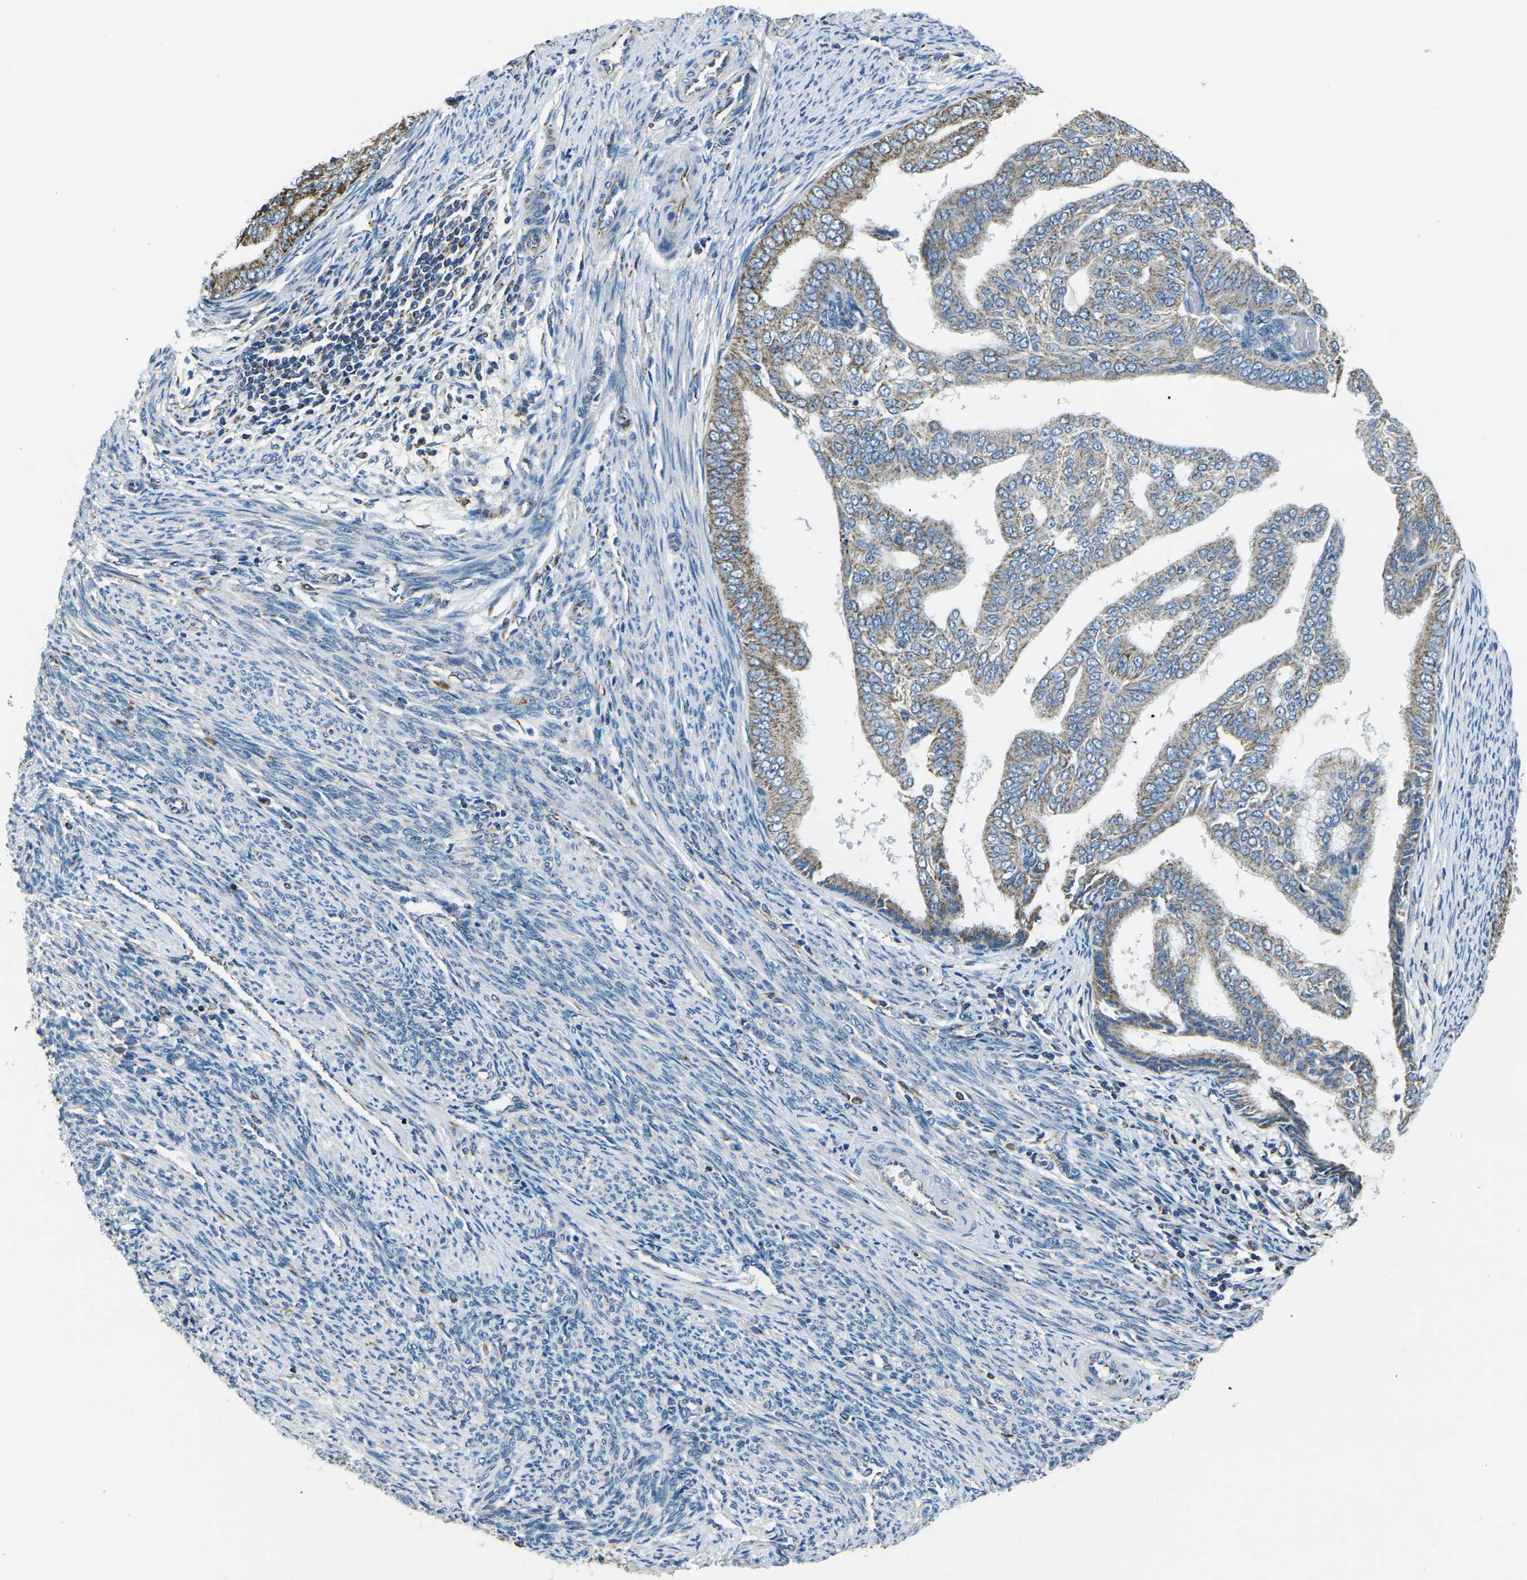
{"staining": {"intensity": "moderate", "quantity": ">75%", "location": "cytoplasmic/membranous"}, "tissue": "endometrial cancer", "cell_type": "Tumor cells", "image_type": "cancer", "snomed": [{"axis": "morphology", "description": "Adenocarcinoma, NOS"}, {"axis": "topography", "description": "Endometrium"}], "caption": "Adenocarcinoma (endometrial) stained for a protein shows moderate cytoplasmic/membranous positivity in tumor cells.", "gene": "IRF3", "patient": {"sex": "female", "age": 58}}